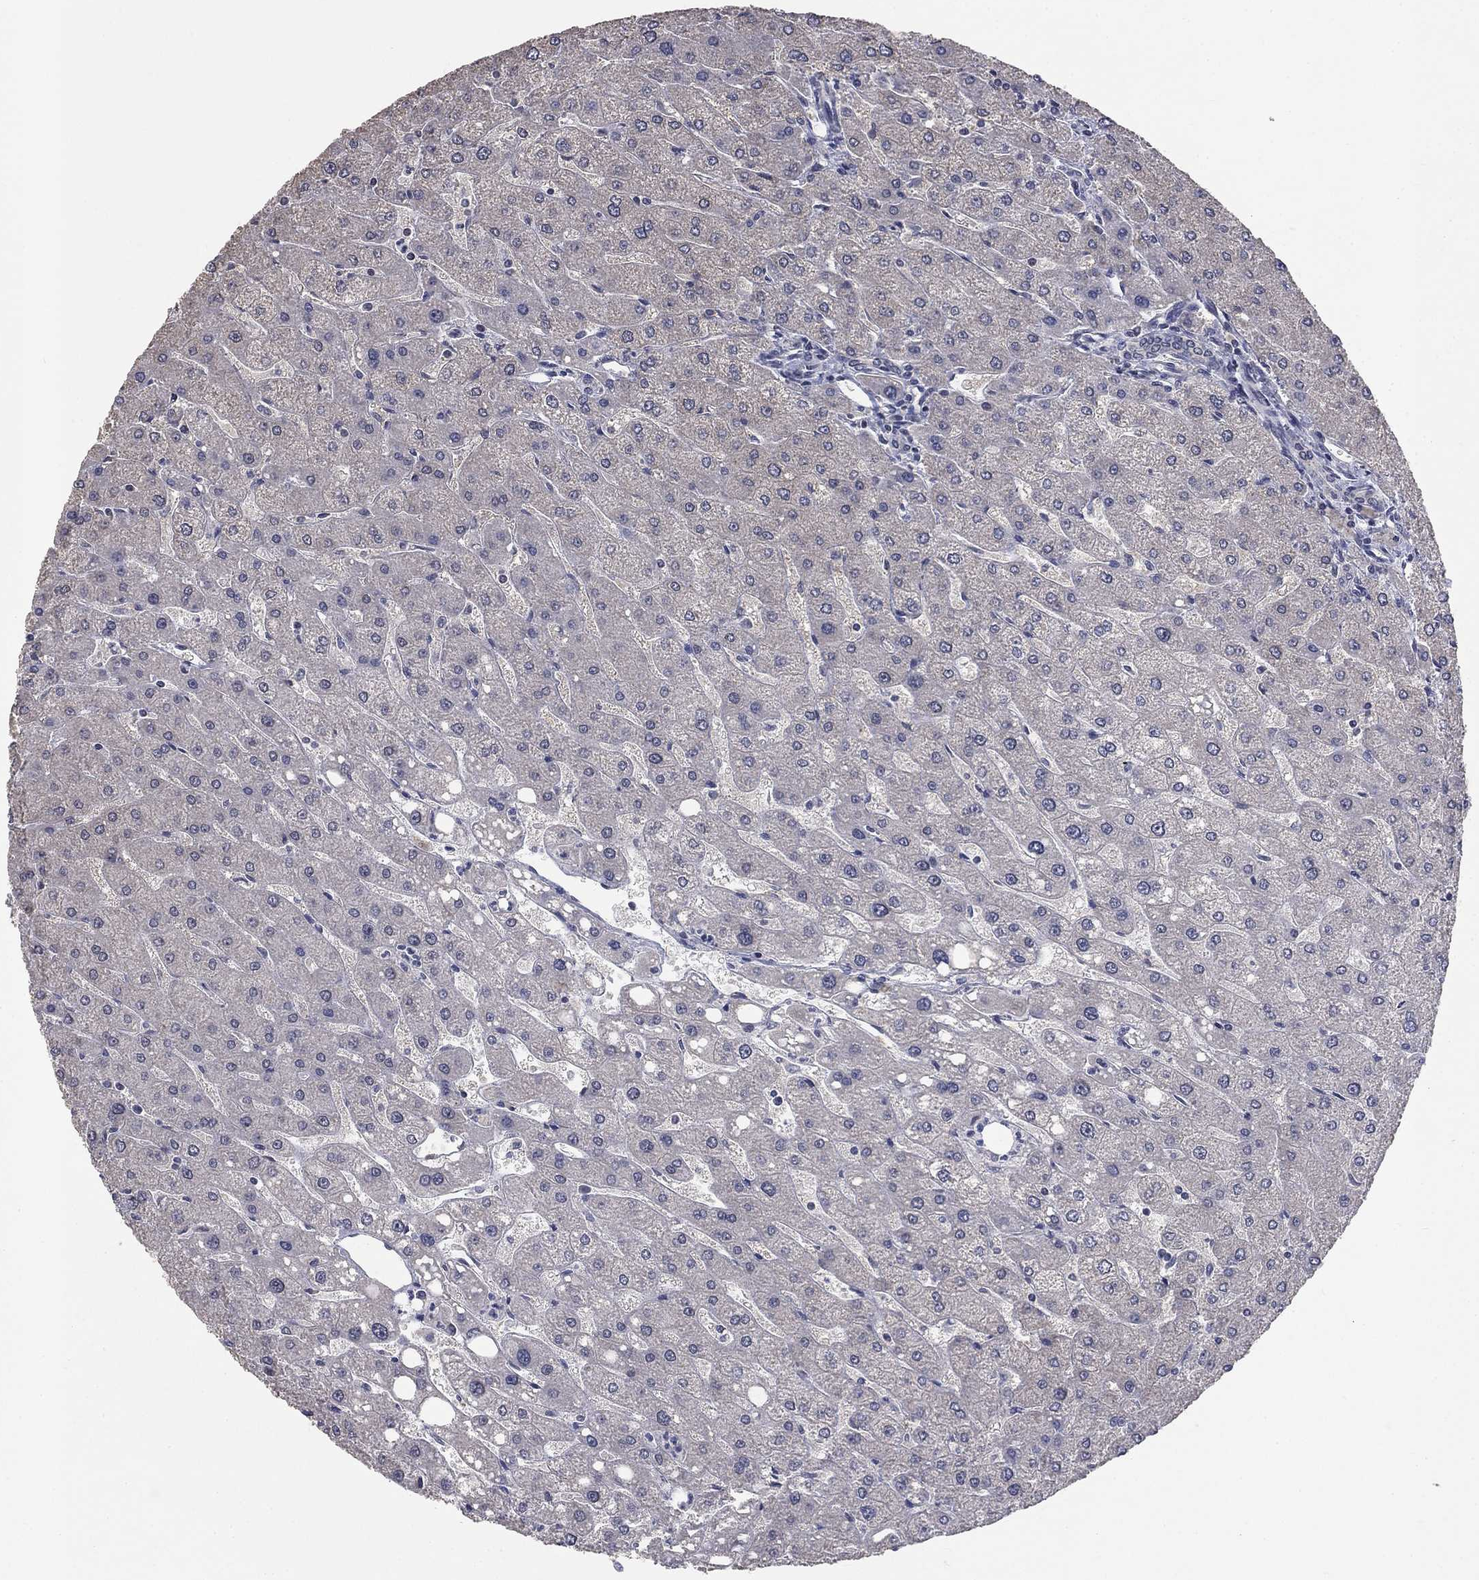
{"staining": {"intensity": "negative", "quantity": "none", "location": "none"}, "tissue": "liver", "cell_type": "Cholangiocytes", "image_type": "normal", "snomed": [{"axis": "morphology", "description": "Normal tissue, NOS"}, {"axis": "topography", "description": "Liver"}], "caption": "Cholangiocytes are negative for brown protein staining in unremarkable liver. (Stains: DAB immunohistochemistry (IHC) with hematoxylin counter stain, Microscopy: brightfield microscopy at high magnification).", "gene": "SPATA33", "patient": {"sex": "male", "age": 67}}